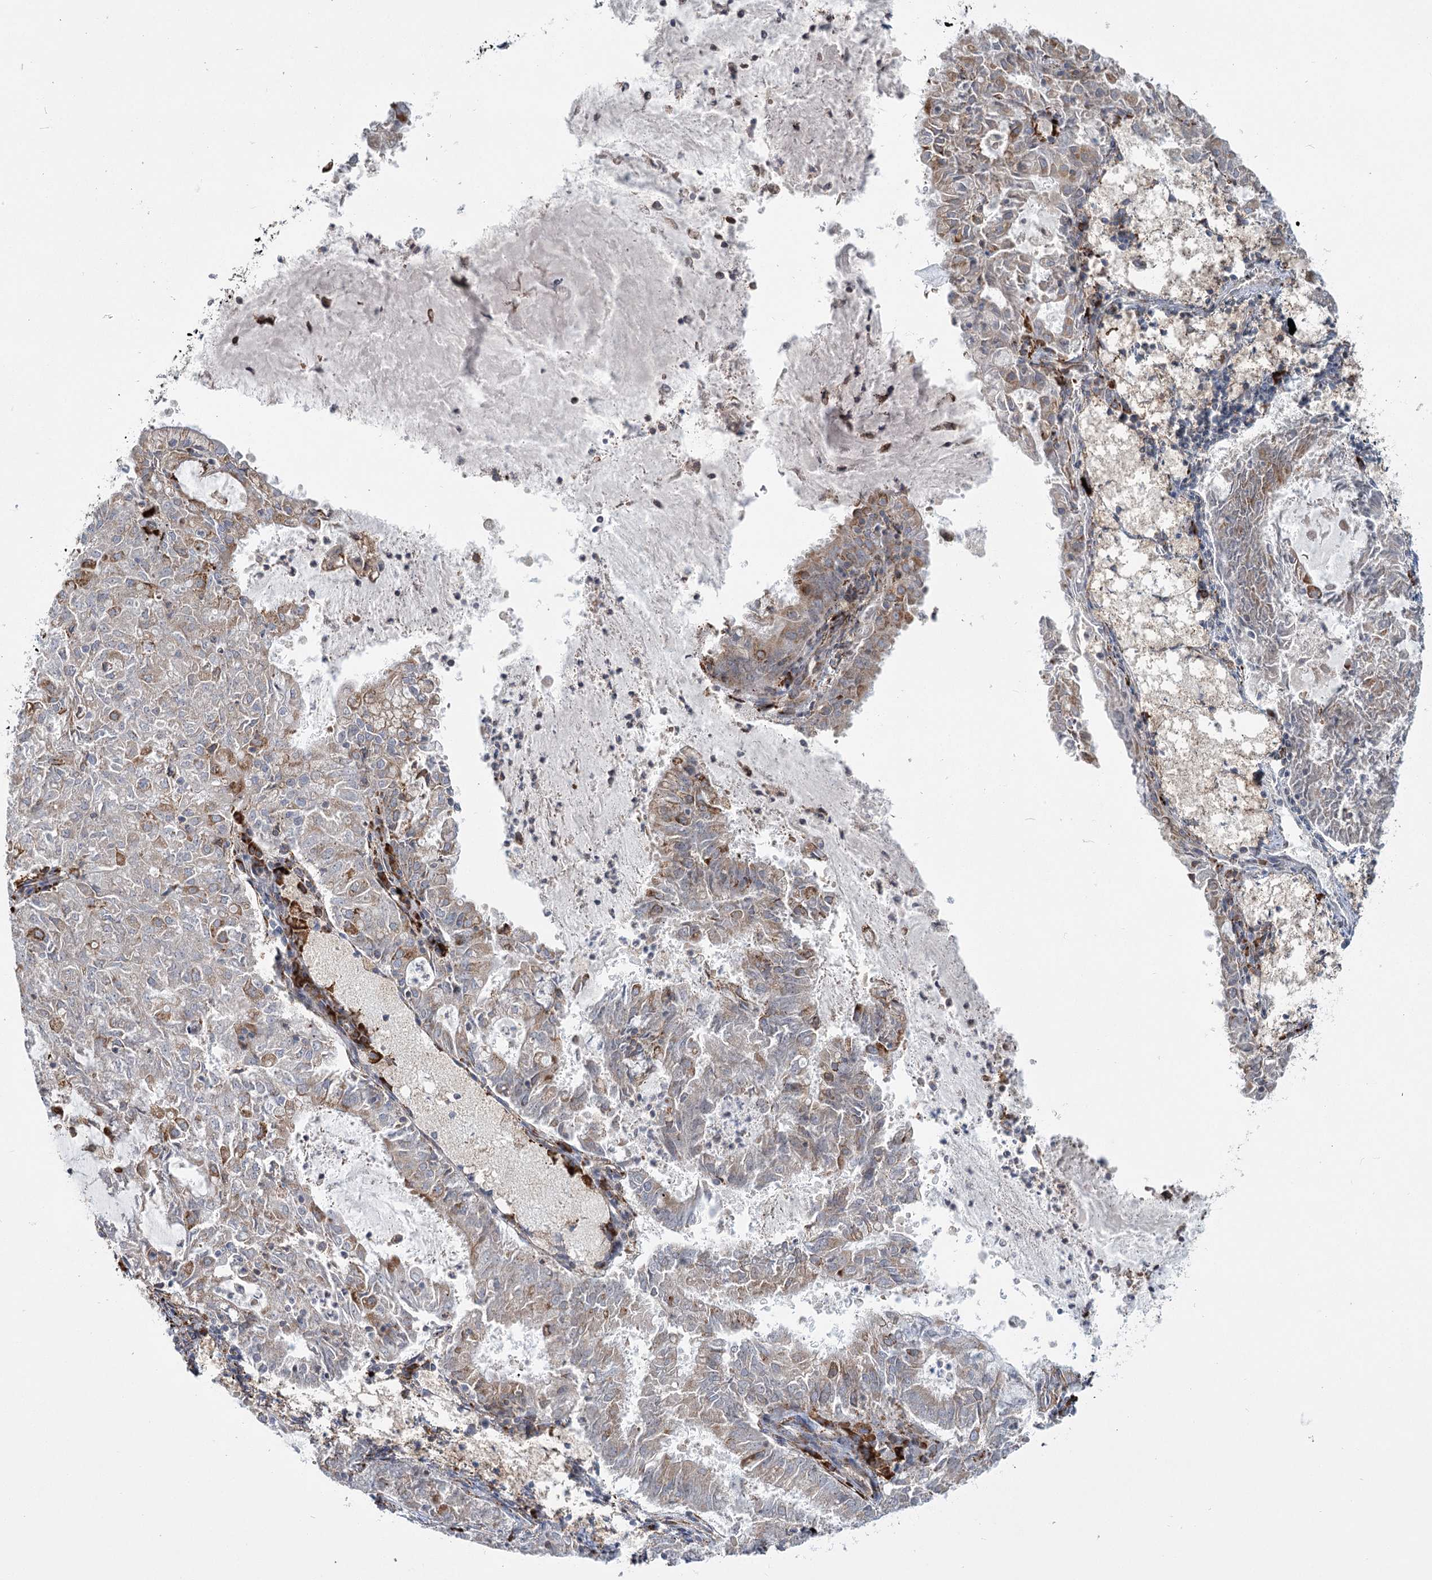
{"staining": {"intensity": "moderate", "quantity": "<25%", "location": "cytoplasmic/membranous"}, "tissue": "endometrial cancer", "cell_type": "Tumor cells", "image_type": "cancer", "snomed": [{"axis": "morphology", "description": "Adenocarcinoma, NOS"}, {"axis": "topography", "description": "Endometrium"}], "caption": "Protein staining by immunohistochemistry reveals moderate cytoplasmic/membranous expression in about <25% of tumor cells in endometrial adenocarcinoma.", "gene": "POGLUT1", "patient": {"sex": "female", "age": 57}}